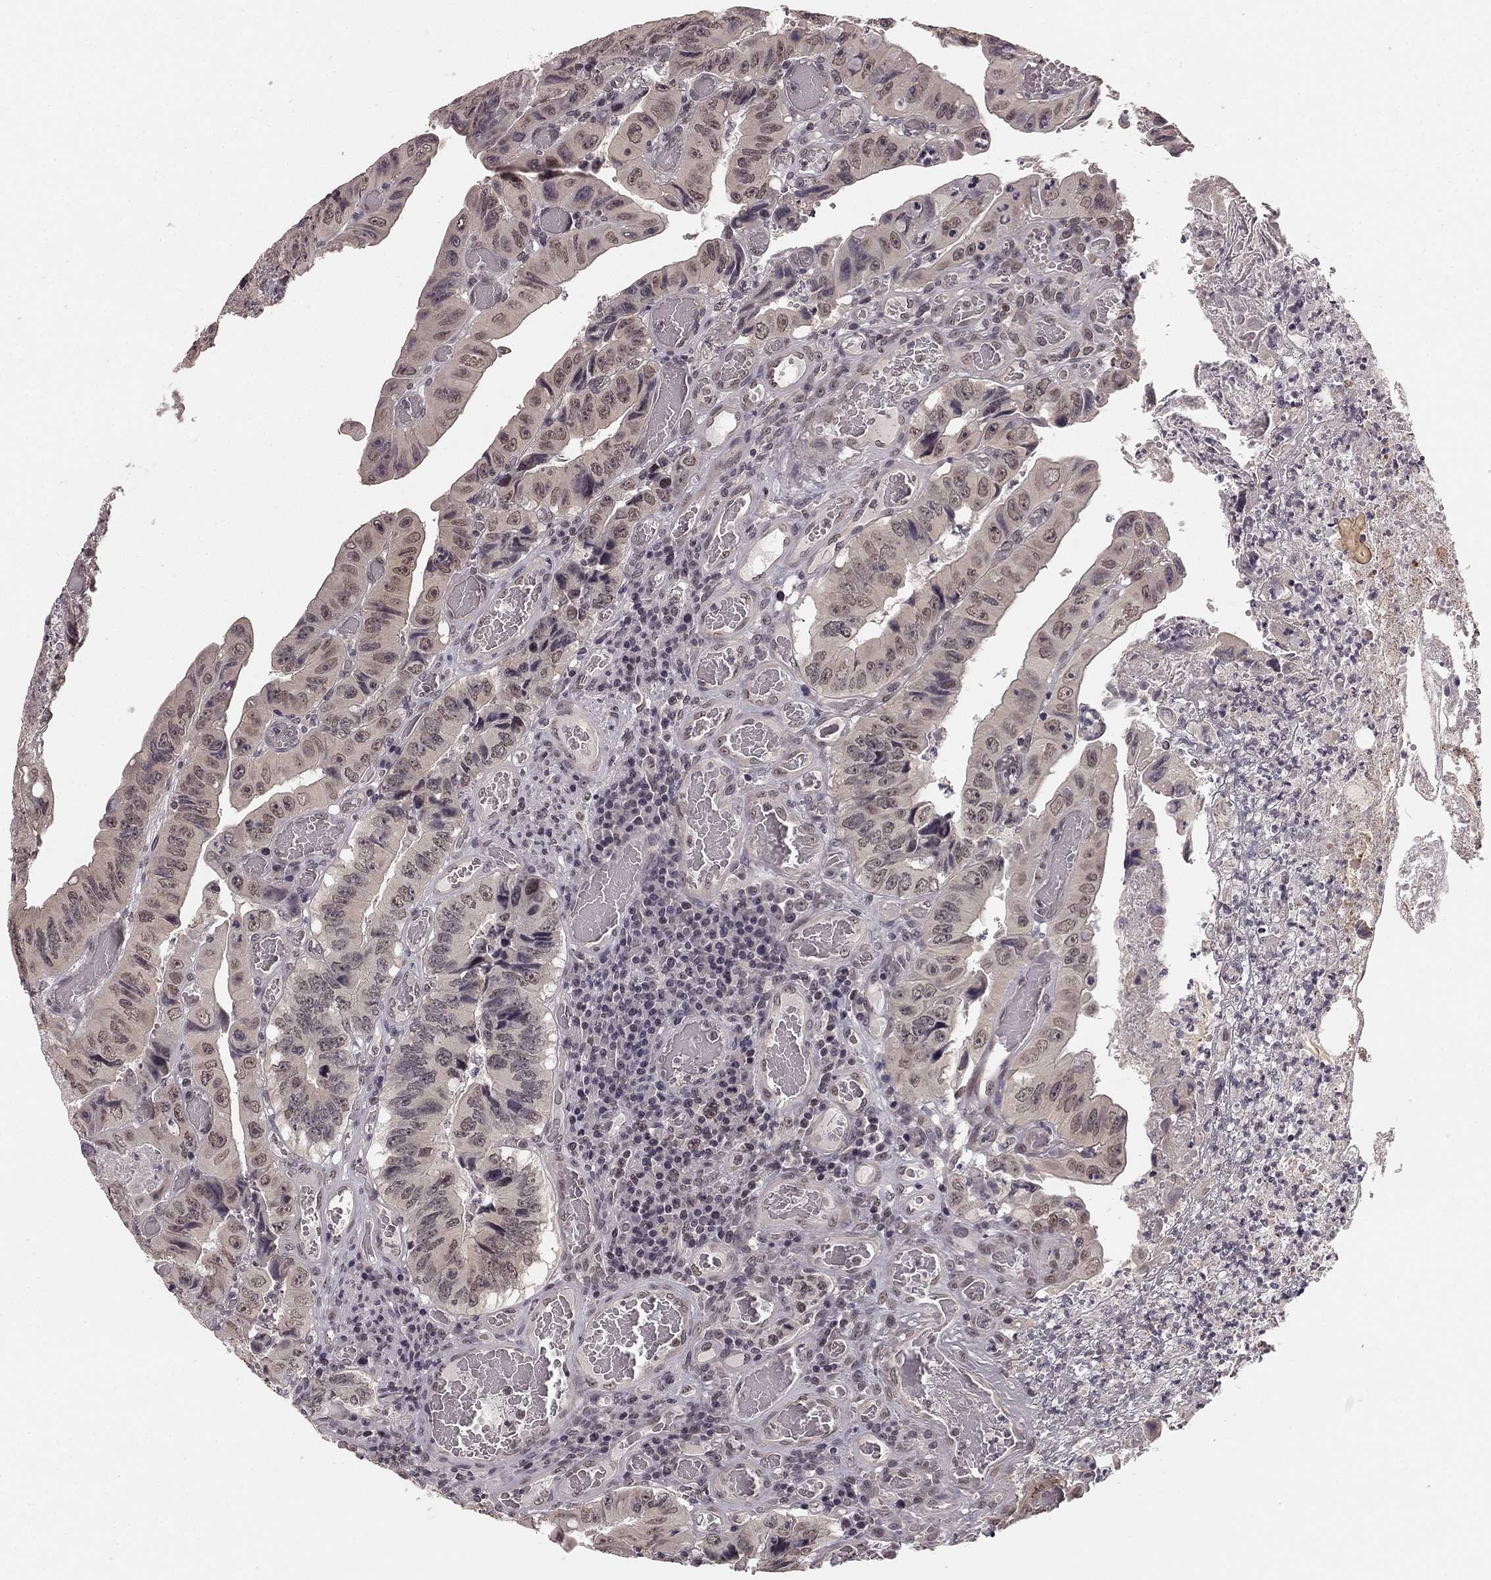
{"staining": {"intensity": "weak", "quantity": "25%-75%", "location": "nuclear"}, "tissue": "colorectal cancer", "cell_type": "Tumor cells", "image_type": "cancer", "snomed": [{"axis": "morphology", "description": "Adenocarcinoma, NOS"}, {"axis": "topography", "description": "Colon"}], "caption": "Human colorectal cancer (adenocarcinoma) stained with a brown dye shows weak nuclear positive expression in approximately 25%-75% of tumor cells.", "gene": "HCN4", "patient": {"sex": "female", "age": 84}}